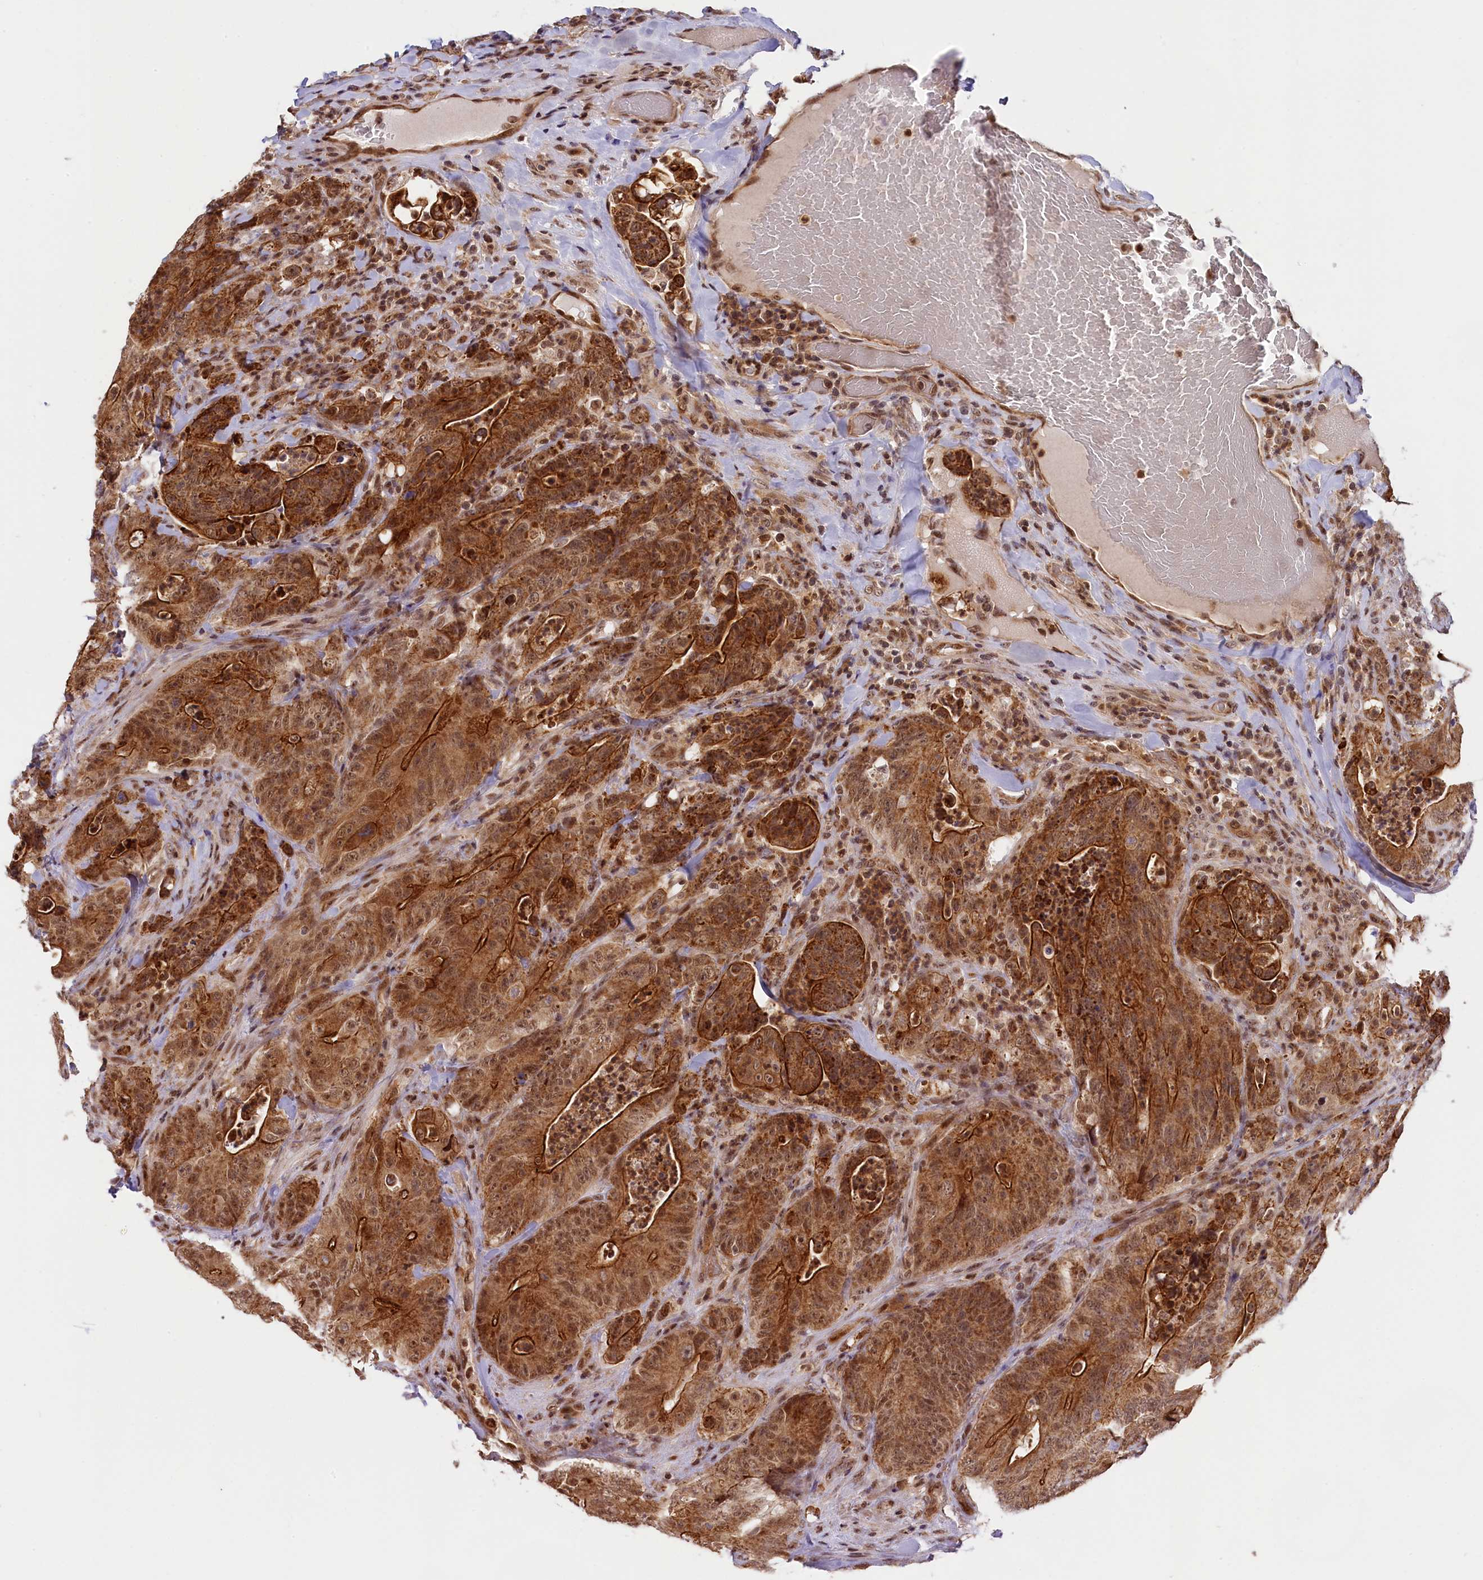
{"staining": {"intensity": "strong", "quantity": ">75%", "location": "cytoplasmic/membranous,nuclear"}, "tissue": "colorectal cancer", "cell_type": "Tumor cells", "image_type": "cancer", "snomed": [{"axis": "morphology", "description": "Normal tissue, NOS"}, {"axis": "topography", "description": "Colon"}], "caption": "A histopathology image showing strong cytoplasmic/membranous and nuclear positivity in approximately >75% of tumor cells in colorectal cancer, as visualized by brown immunohistochemical staining.", "gene": "CARD8", "patient": {"sex": "female", "age": 82}}